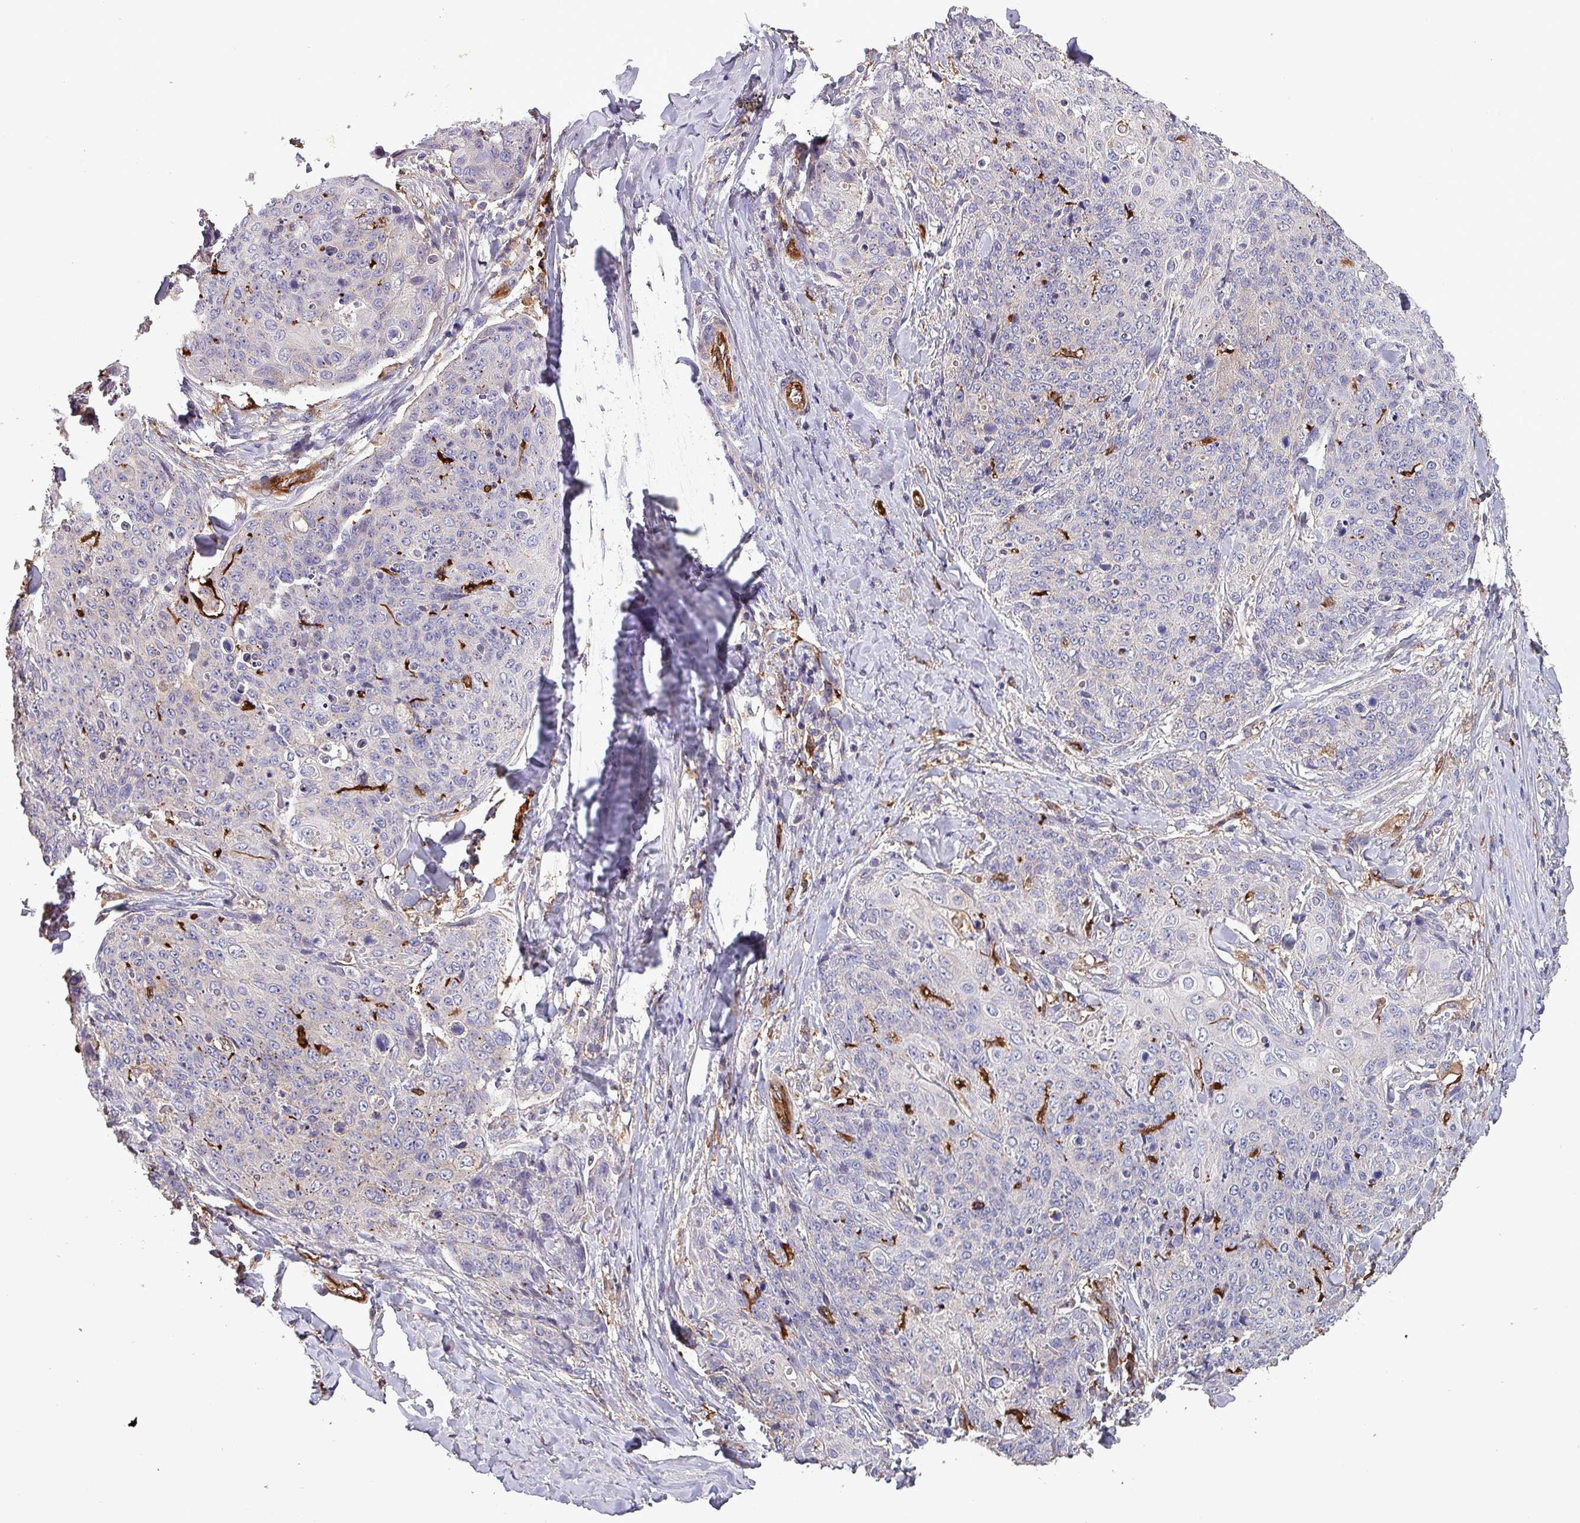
{"staining": {"intensity": "negative", "quantity": "none", "location": "none"}, "tissue": "skin cancer", "cell_type": "Tumor cells", "image_type": "cancer", "snomed": [{"axis": "morphology", "description": "Squamous cell carcinoma, NOS"}, {"axis": "topography", "description": "Skin"}, {"axis": "topography", "description": "Vulva"}], "caption": "The immunohistochemistry (IHC) micrograph has no significant expression in tumor cells of squamous cell carcinoma (skin) tissue. (Brightfield microscopy of DAB immunohistochemistry (IHC) at high magnification).", "gene": "SCIN", "patient": {"sex": "female", "age": 85}}